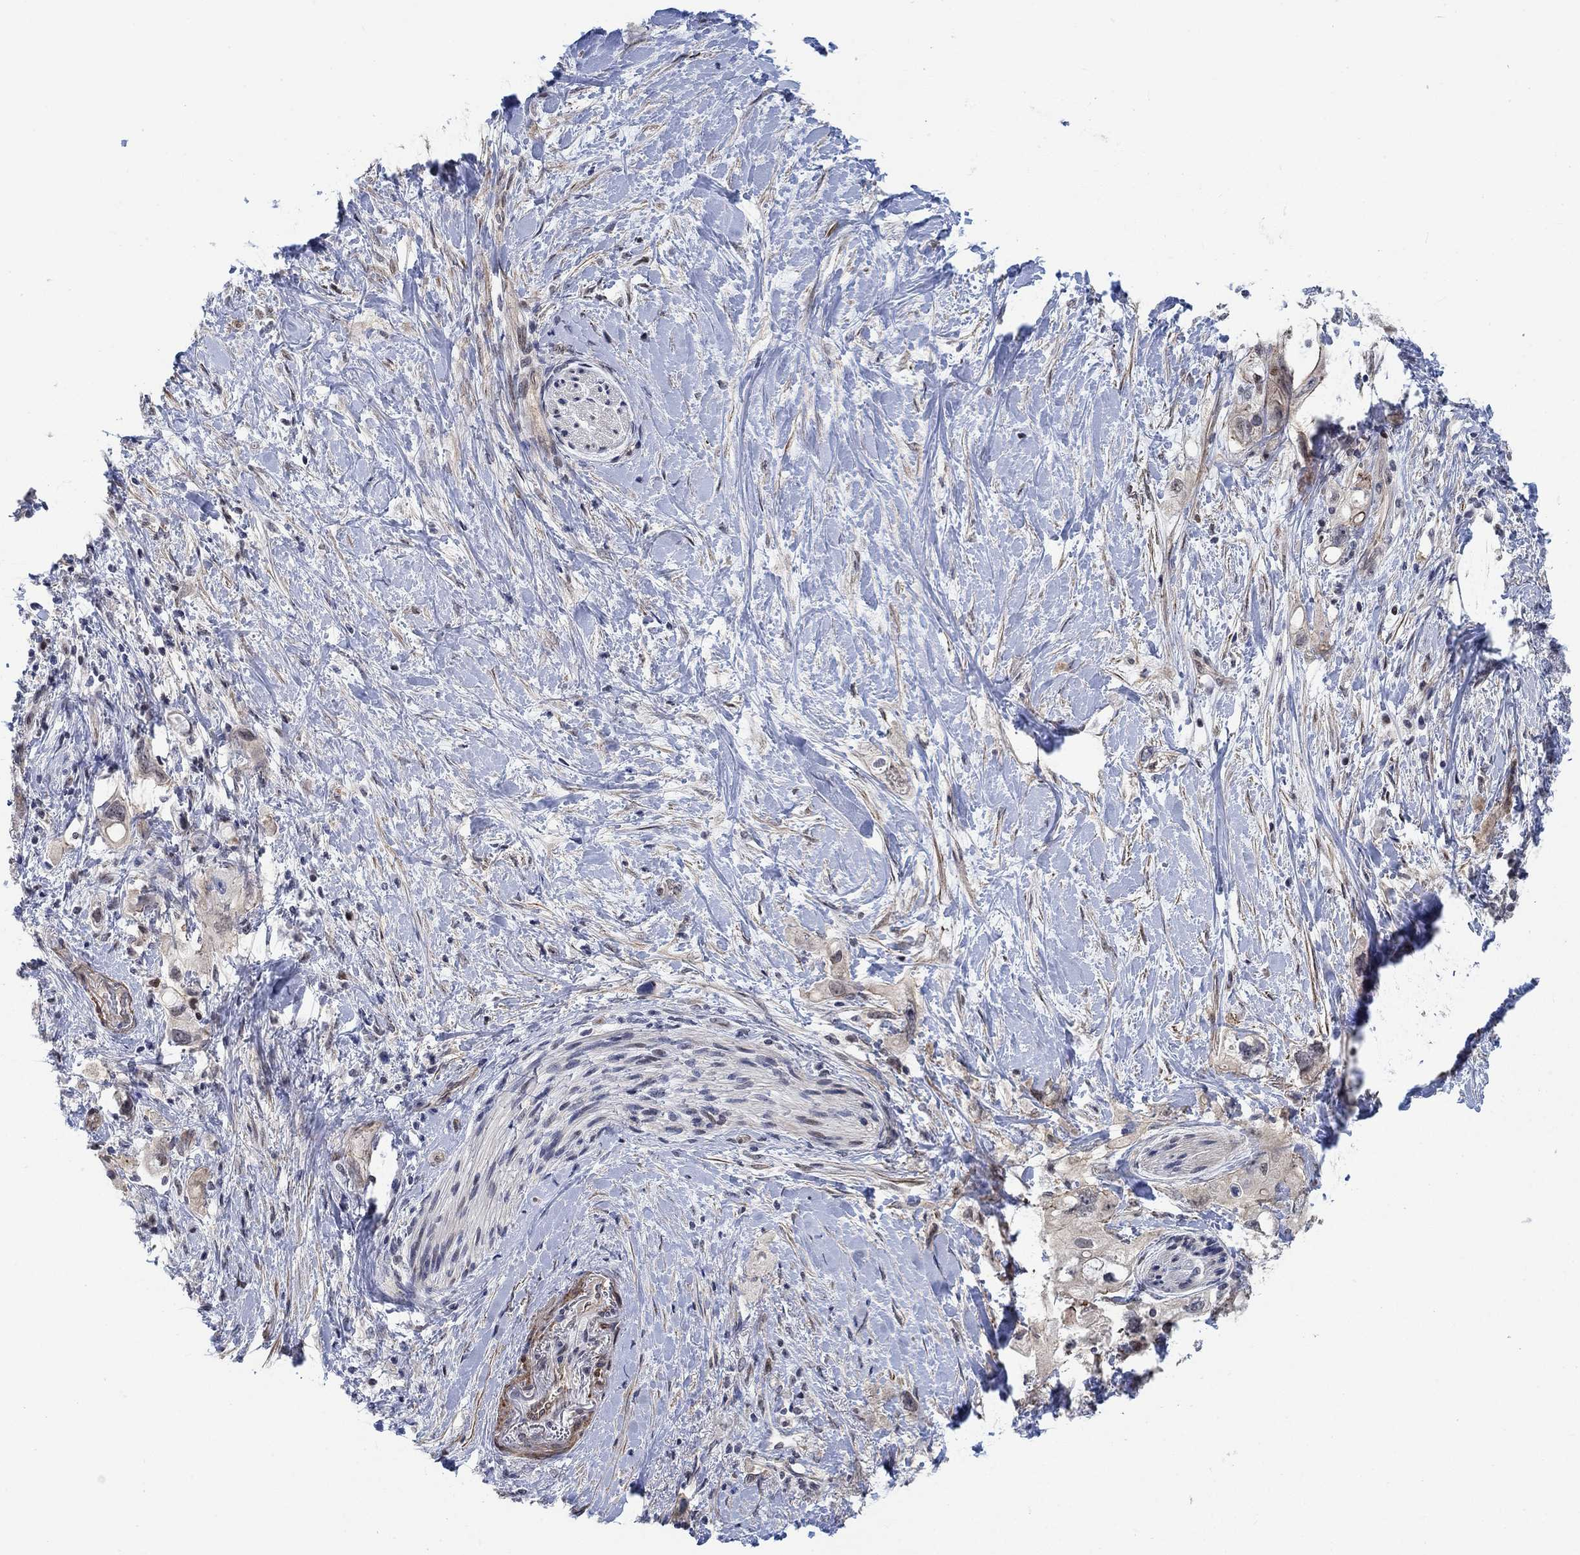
{"staining": {"intensity": "negative", "quantity": "none", "location": "none"}, "tissue": "pancreatic cancer", "cell_type": "Tumor cells", "image_type": "cancer", "snomed": [{"axis": "morphology", "description": "Adenocarcinoma, NOS"}, {"axis": "topography", "description": "Pancreas"}], "caption": "High magnification brightfield microscopy of pancreatic cancer stained with DAB (brown) and counterstained with hematoxylin (blue): tumor cells show no significant positivity.", "gene": "KCNH8", "patient": {"sex": "female", "age": 56}}